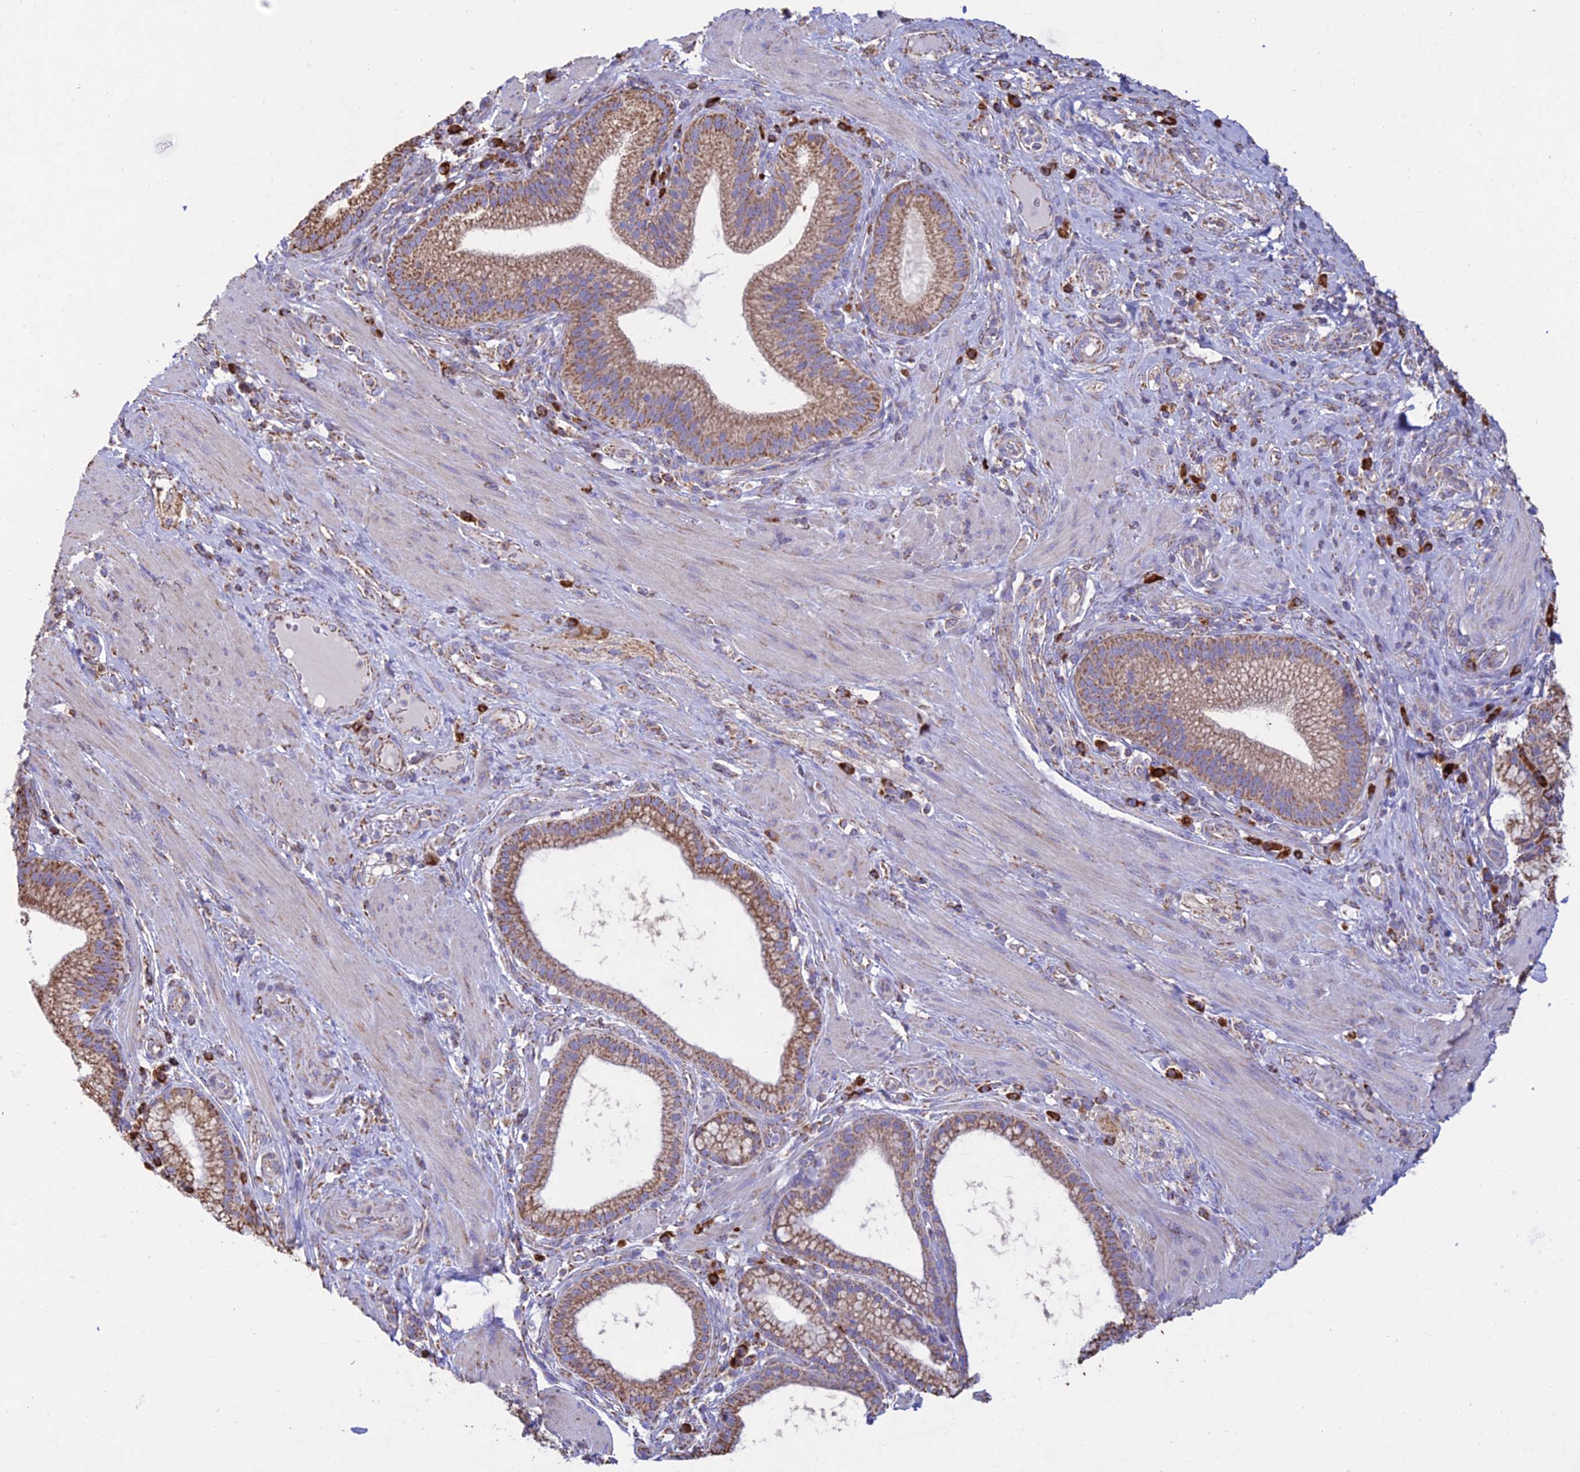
{"staining": {"intensity": "moderate", "quantity": ">75%", "location": "cytoplasmic/membranous"}, "tissue": "pancreatic cancer", "cell_type": "Tumor cells", "image_type": "cancer", "snomed": [{"axis": "morphology", "description": "Adenocarcinoma, NOS"}, {"axis": "topography", "description": "Pancreas"}], "caption": "A histopathology image showing moderate cytoplasmic/membranous positivity in approximately >75% of tumor cells in adenocarcinoma (pancreatic), as visualized by brown immunohistochemical staining.", "gene": "OR2W3", "patient": {"sex": "male", "age": 72}}